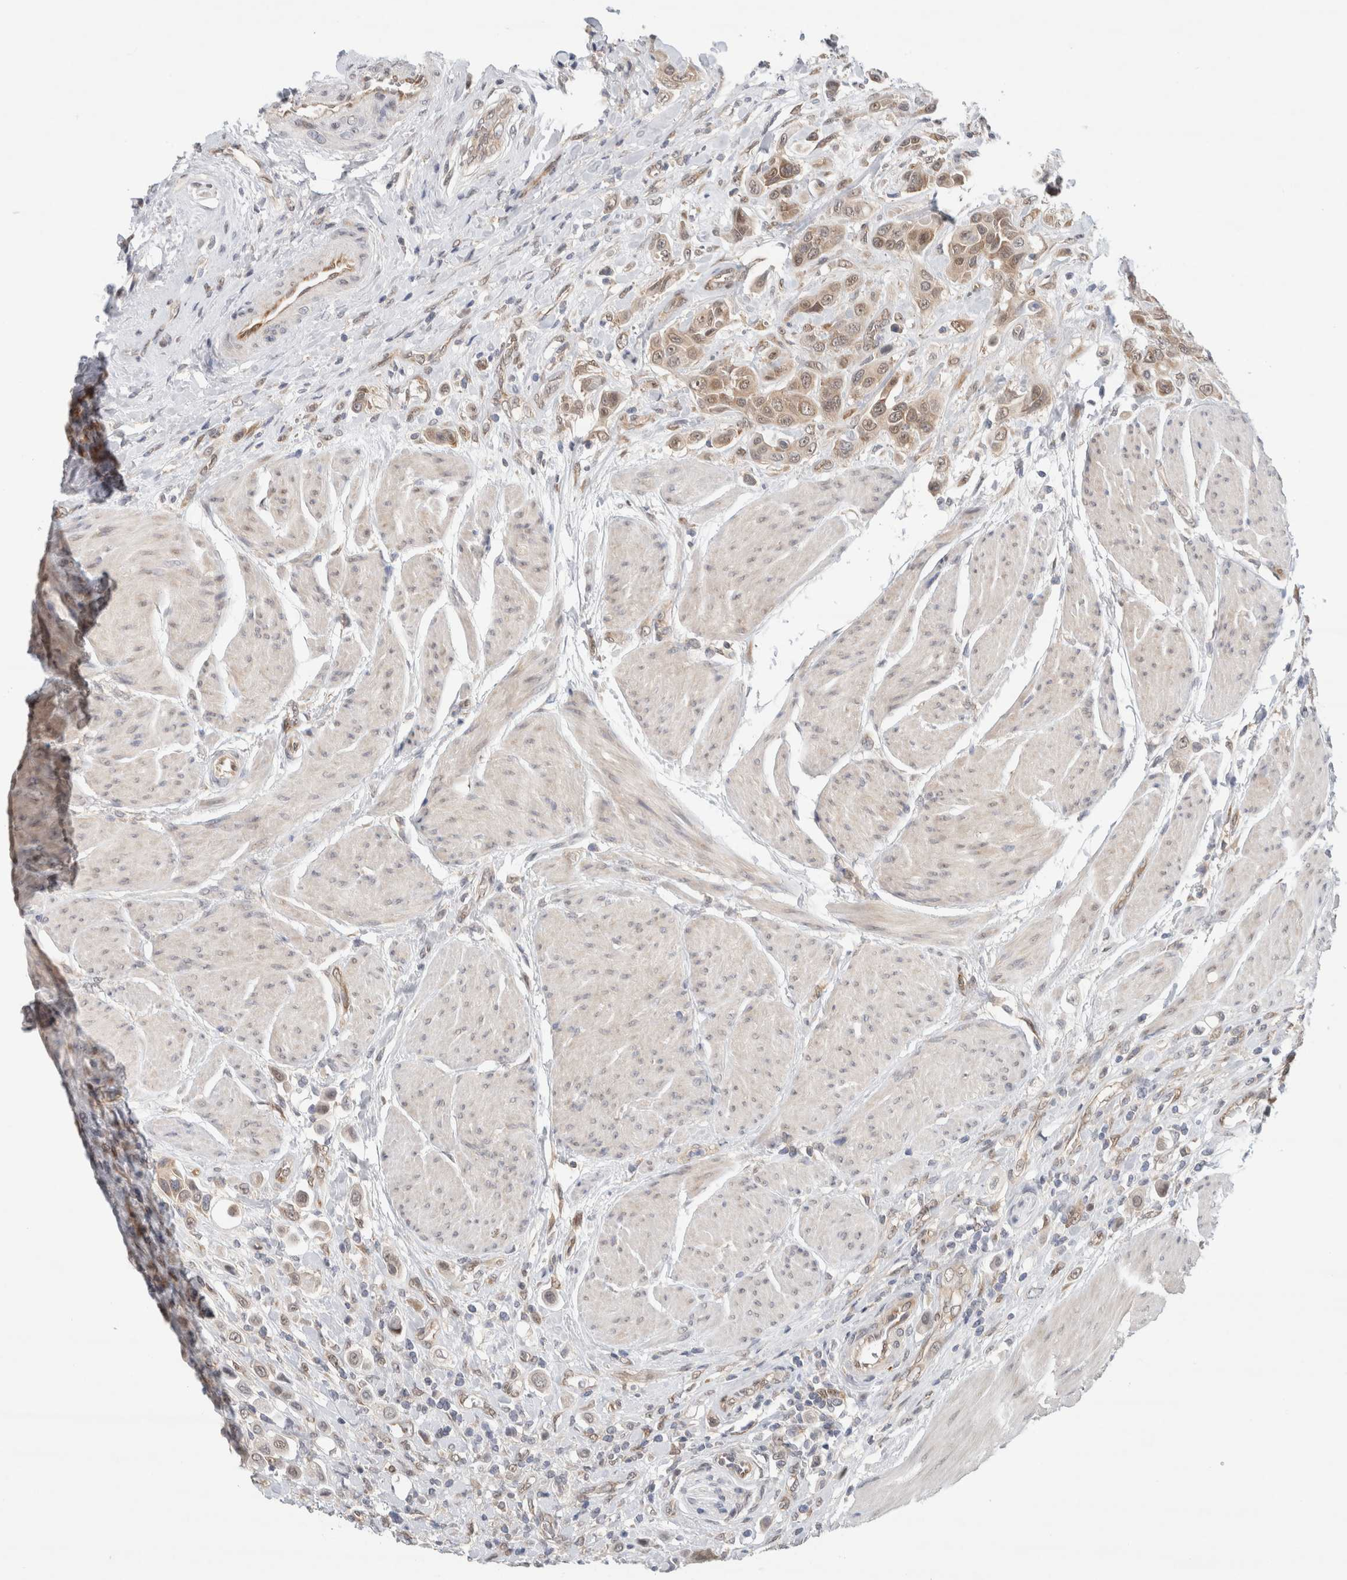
{"staining": {"intensity": "weak", "quantity": ">75%", "location": "cytoplasmic/membranous,nuclear"}, "tissue": "urothelial cancer", "cell_type": "Tumor cells", "image_type": "cancer", "snomed": [{"axis": "morphology", "description": "Urothelial carcinoma, High grade"}, {"axis": "topography", "description": "Urinary bladder"}], "caption": "High-power microscopy captured an immunohistochemistry (IHC) photomicrograph of urothelial cancer, revealing weak cytoplasmic/membranous and nuclear staining in approximately >75% of tumor cells.", "gene": "EIF4G3", "patient": {"sex": "male", "age": 50}}